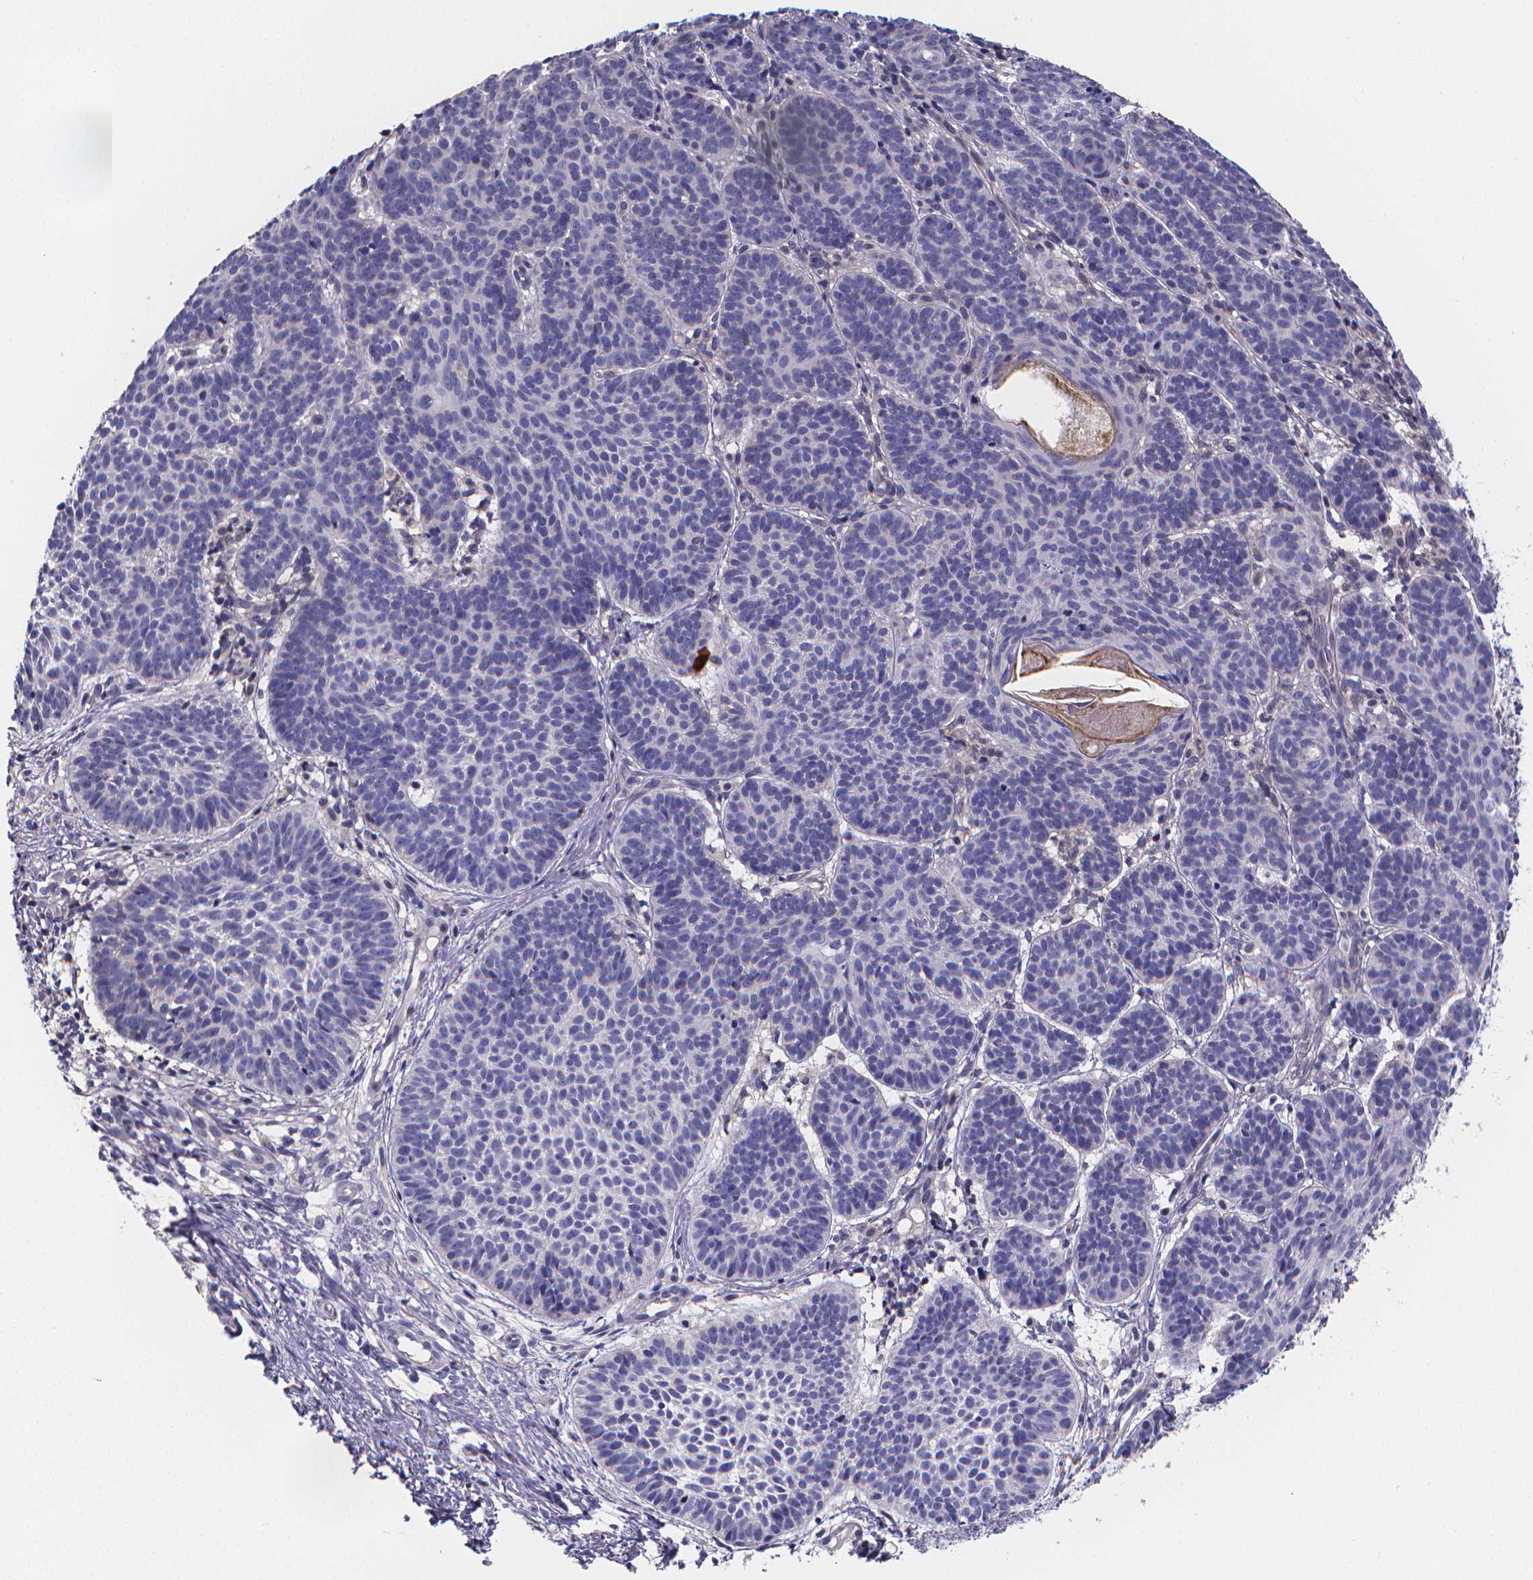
{"staining": {"intensity": "negative", "quantity": "none", "location": "none"}, "tissue": "skin cancer", "cell_type": "Tumor cells", "image_type": "cancer", "snomed": [{"axis": "morphology", "description": "Basal cell carcinoma"}, {"axis": "topography", "description": "Skin"}], "caption": "This photomicrograph is of skin basal cell carcinoma stained with immunohistochemistry (IHC) to label a protein in brown with the nuclei are counter-stained blue. There is no expression in tumor cells.", "gene": "PAH", "patient": {"sex": "male", "age": 72}}